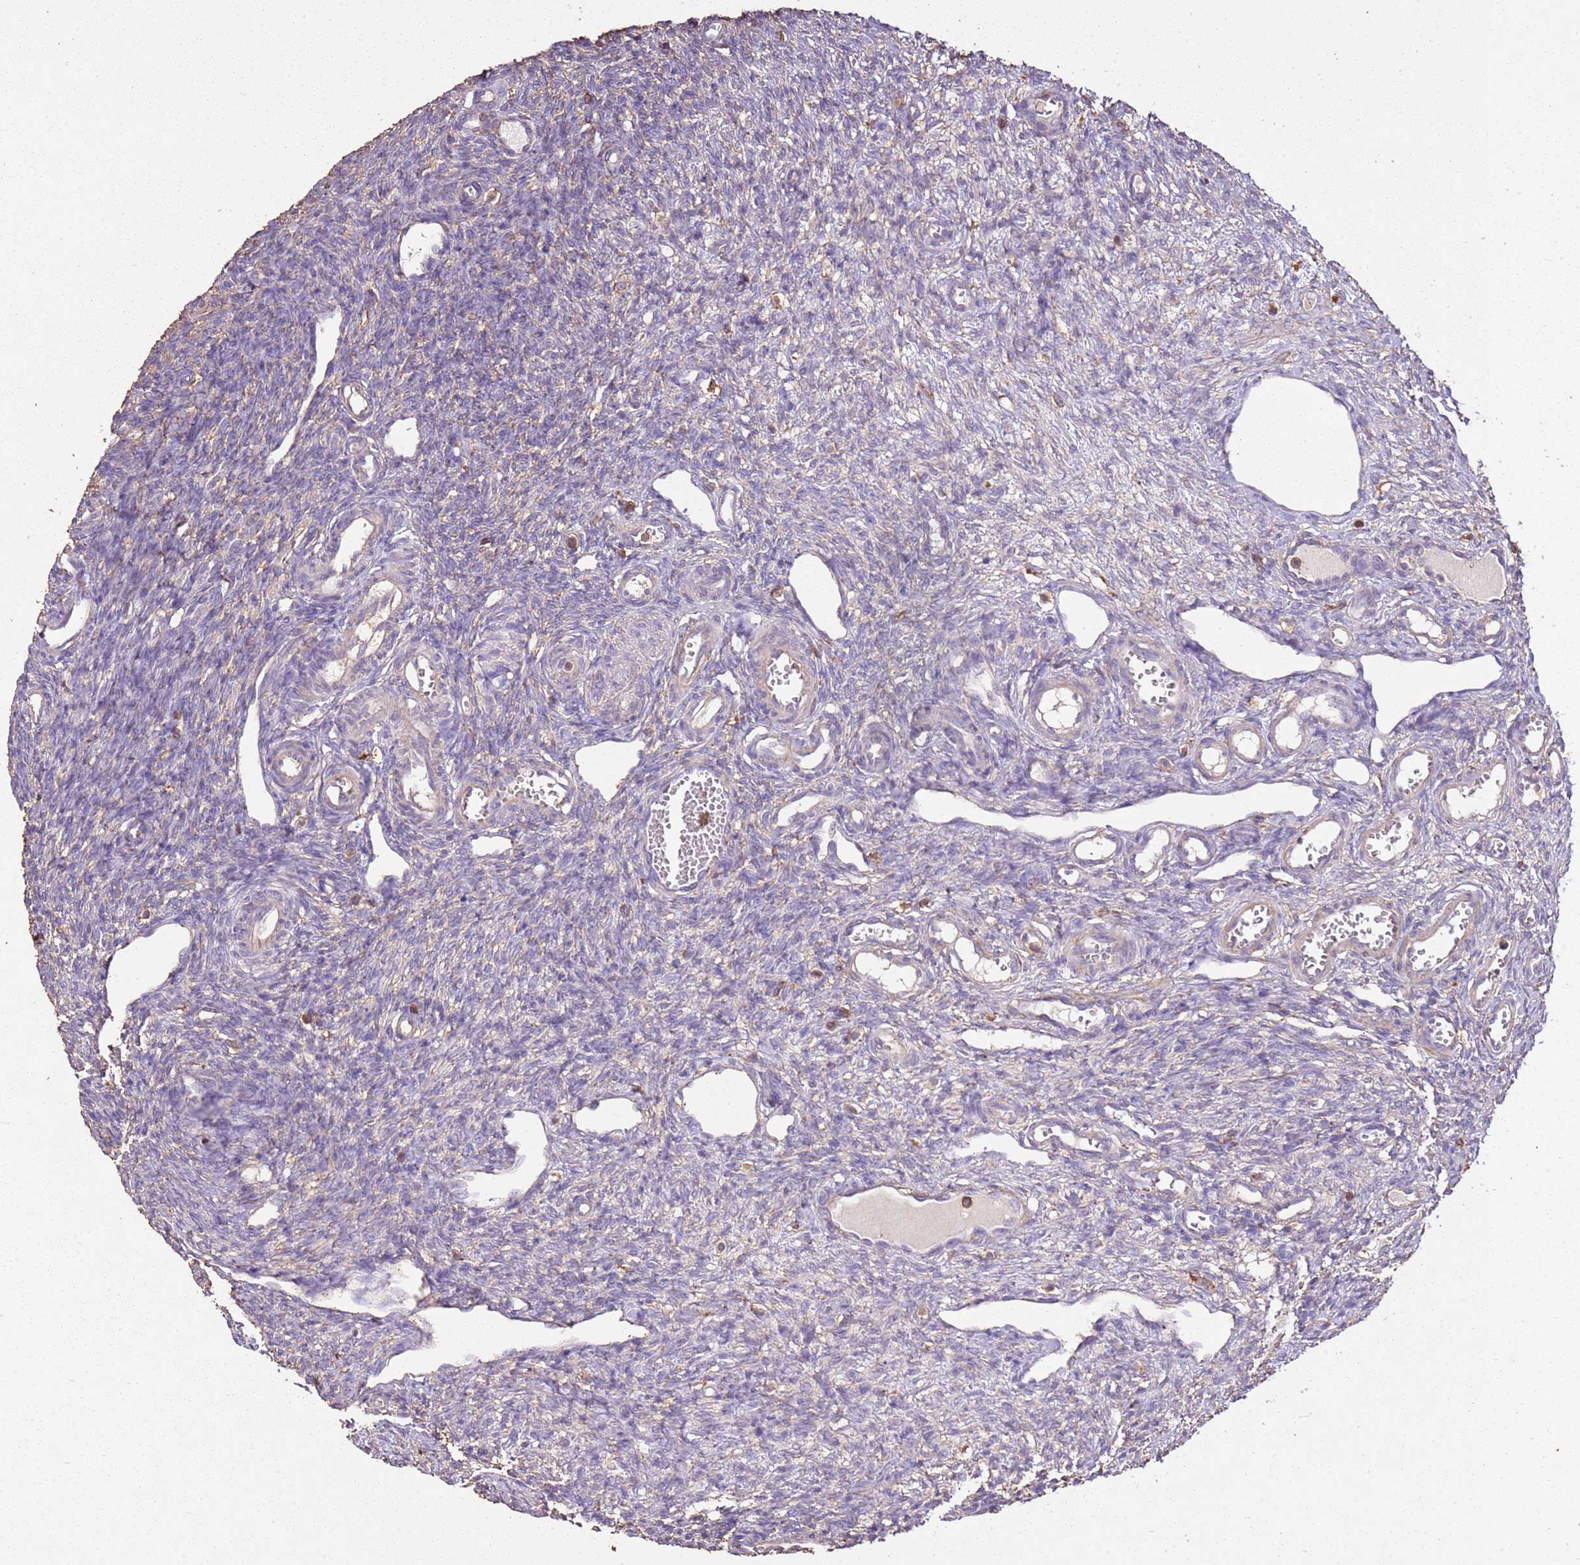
{"staining": {"intensity": "negative", "quantity": "none", "location": "none"}, "tissue": "ovary", "cell_type": "Ovarian stroma cells", "image_type": "normal", "snomed": [{"axis": "morphology", "description": "Normal tissue, NOS"}, {"axis": "morphology", "description": "Cyst, NOS"}, {"axis": "topography", "description": "Ovary"}], "caption": "Ovary stained for a protein using immunohistochemistry (IHC) displays no staining ovarian stroma cells.", "gene": "ARL10", "patient": {"sex": "female", "age": 33}}